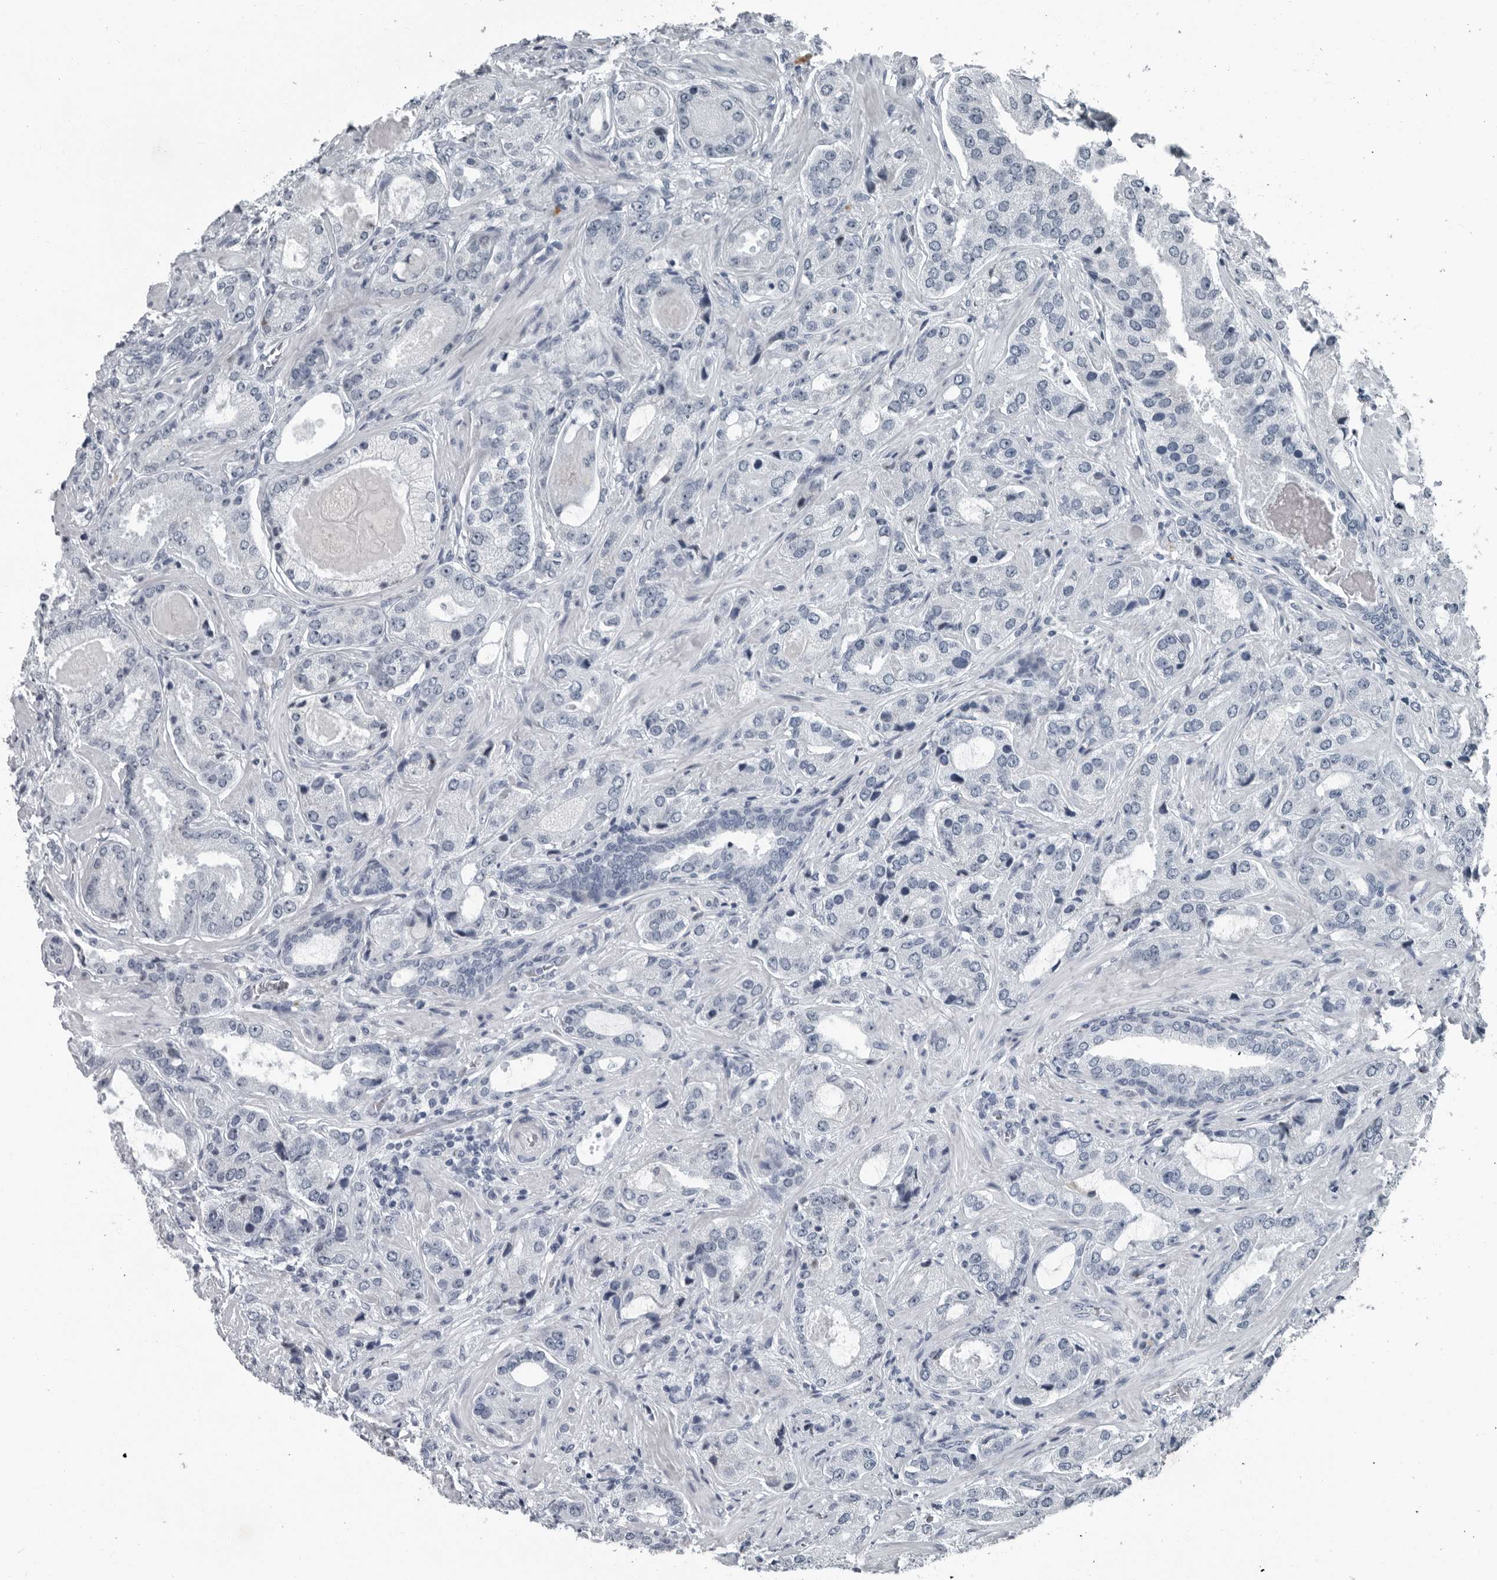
{"staining": {"intensity": "negative", "quantity": "none", "location": "none"}, "tissue": "prostate cancer", "cell_type": "Tumor cells", "image_type": "cancer", "snomed": [{"axis": "morphology", "description": "Normal tissue, NOS"}, {"axis": "morphology", "description": "Adenocarcinoma, High grade"}, {"axis": "topography", "description": "Prostate"}, {"axis": "topography", "description": "Peripheral nerve tissue"}], "caption": "This is an immunohistochemistry photomicrograph of human prostate cancer. There is no positivity in tumor cells.", "gene": "PDCD11", "patient": {"sex": "male", "age": 59}}